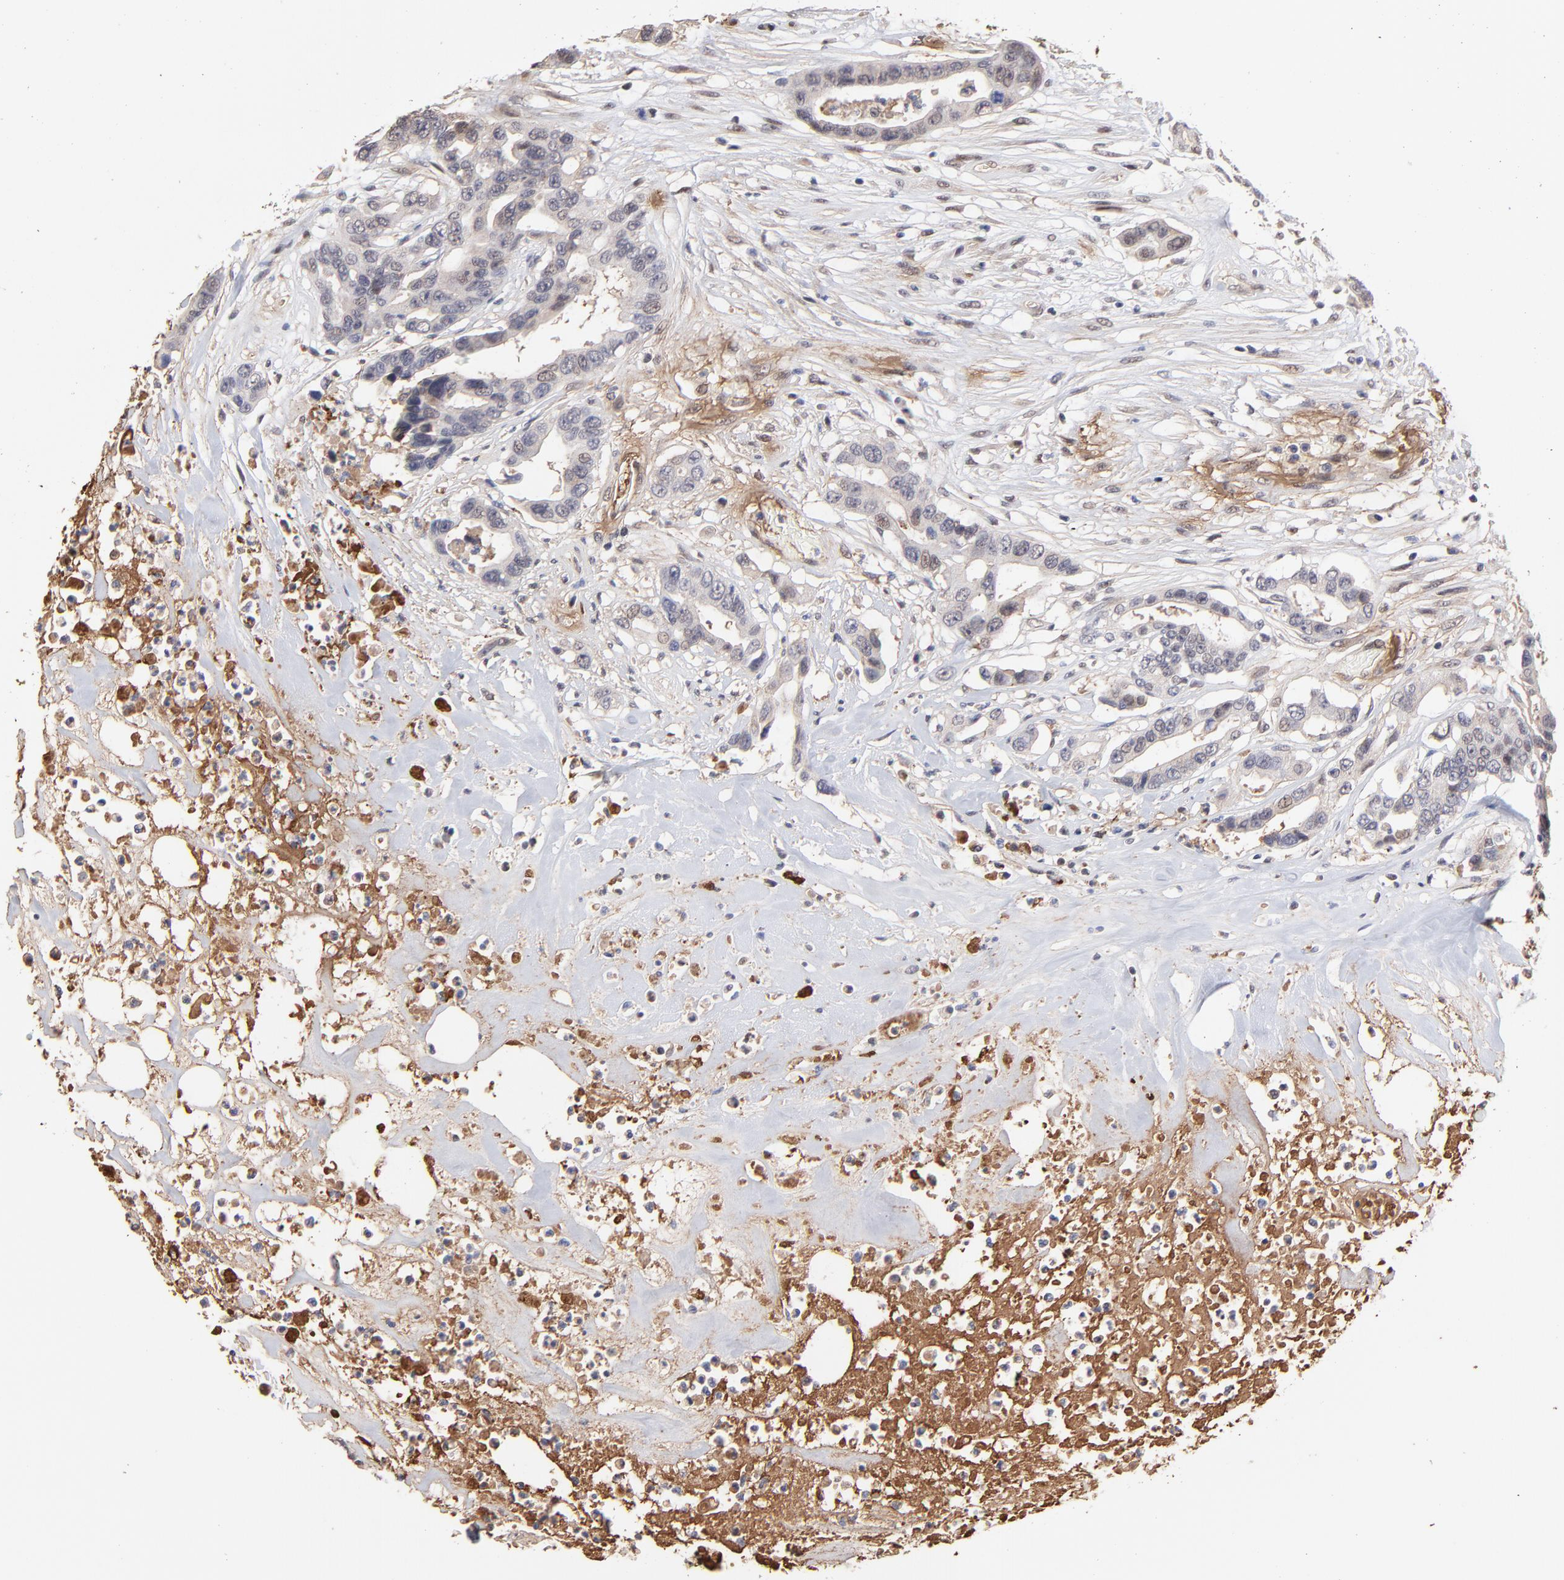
{"staining": {"intensity": "weak", "quantity": "<25%", "location": "cytoplasmic/membranous,nuclear"}, "tissue": "colorectal cancer", "cell_type": "Tumor cells", "image_type": "cancer", "snomed": [{"axis": "morphology", "description": "Adenocarcinoma, NOS"}, {"axis": "topography", "description": "Colon"}], "caption": "This is an IHC histopathology image of colorectal cancer (adenocarcinoma). There is no staining in tumor cells.", "gene": "PSMD14", "patient": {"sex": "female", "age": 70}}